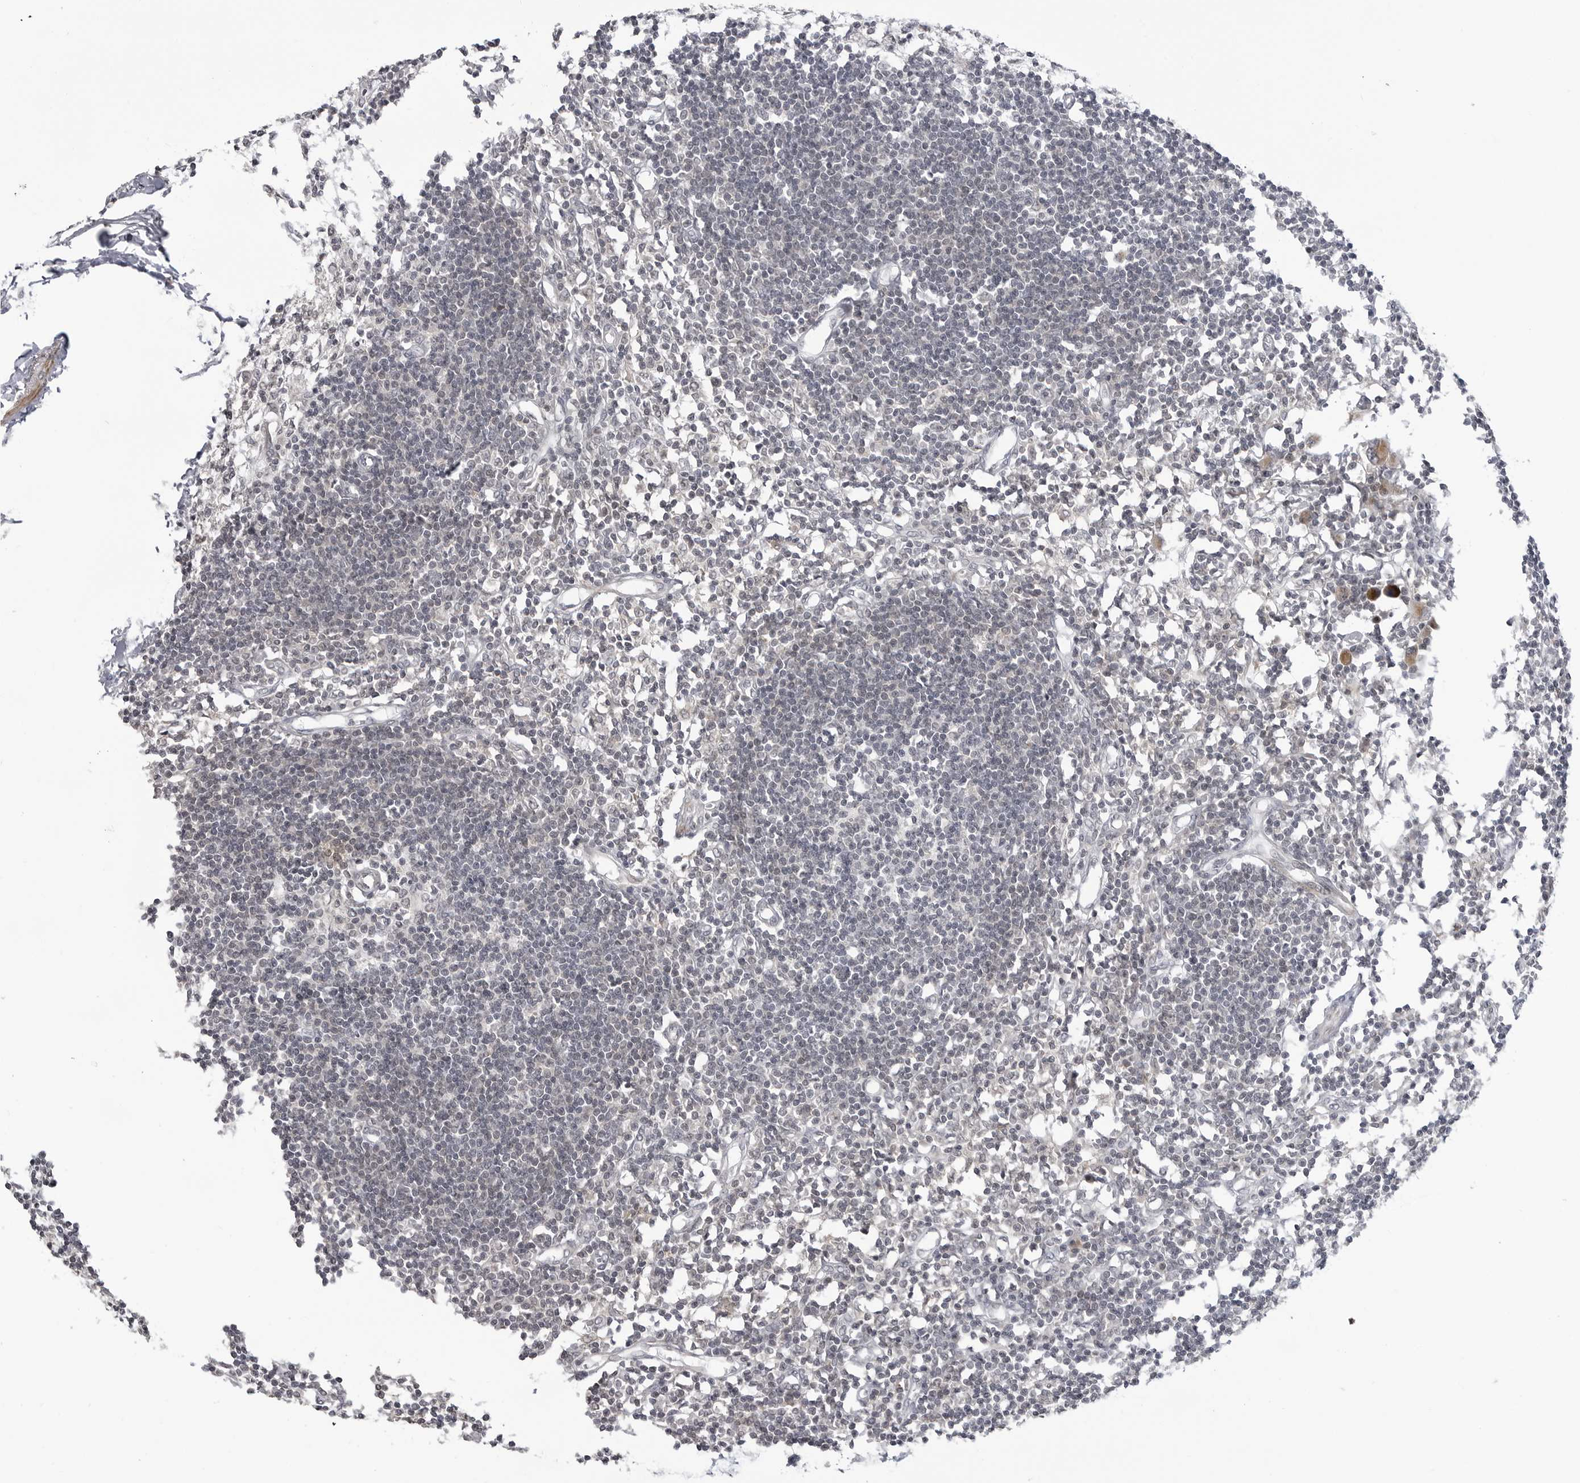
{"staining": {"intensity": "moderate", "quantity": ">75%", "location": "cytoplasmic/membranous"}, "tissue": "lymph node", "cell_type": "Germinal center cells", "image_type": "normal", "snomed": [{"axis": "morphology", "description": "Normal tissue, NOS"}, {"axis": "morphology", "description": "Malignant melanoma, Metastatic site"}, {"axis": "topography", "description": "Lymph node"}], "caption": "IHC (DAB (3,3'-diaminobenzidine)) staining of unremarkable lymph node demonstrates moderate cytoplasmic/membranous protein positivity in approximately >75% of germinal center cells.", "gene": "ADAMTS5", "patient": {"sex": "male", "age": 41}}